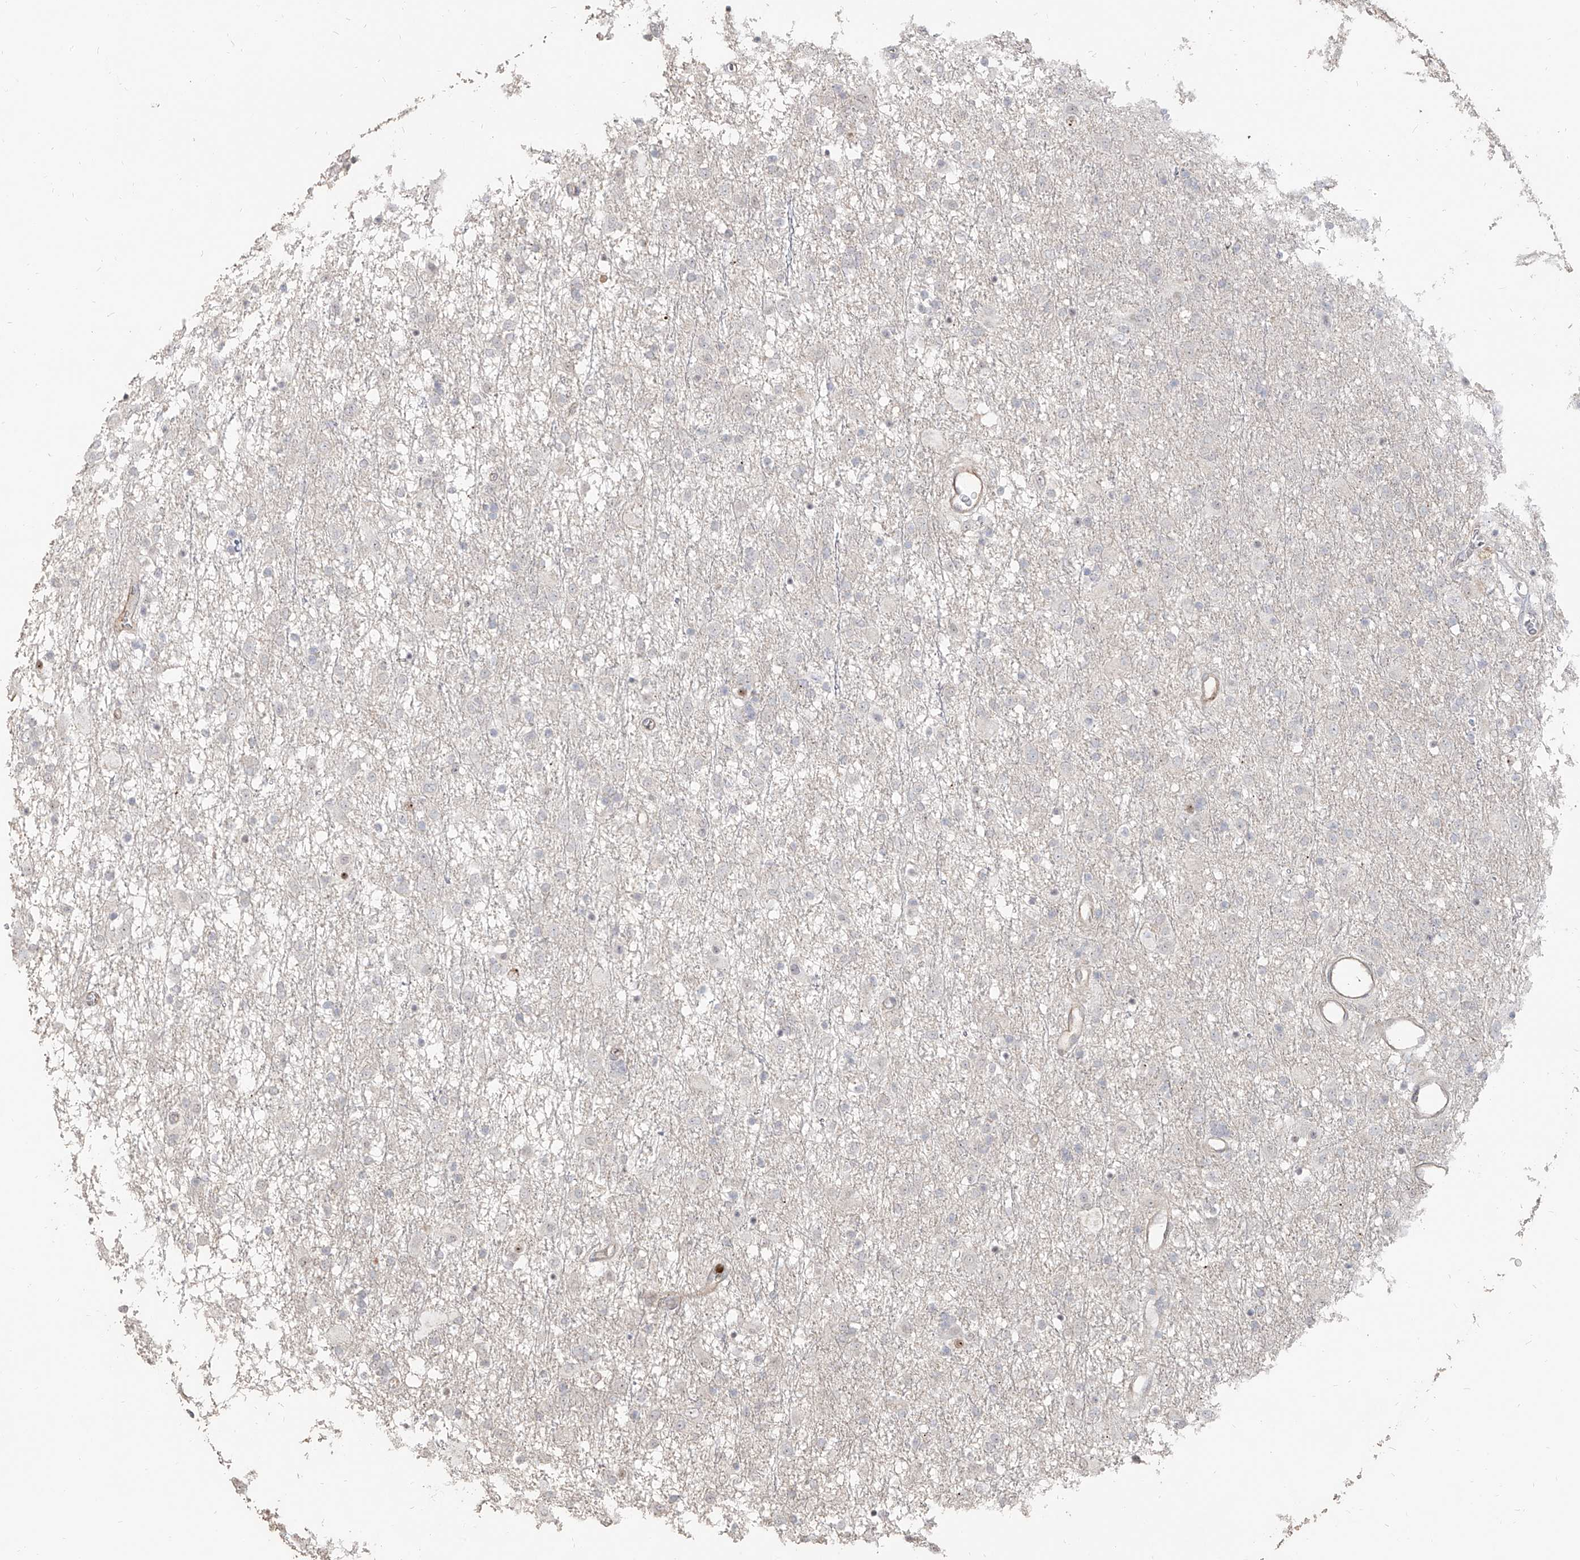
{"staining": {"intensity": "negative", "quantity": "none", "location": "none"}, "tissue": "glioma", "cell_type": "Tumor cells", "image_type": "cancer", "snomed": [{"axis": "morphology", "description": "Glioma, malignant, Low grade"}, {"axis": "topography", "description": "Brain"}], "caption": "An immunohistochemistry image of glioma is shown. There is no staining in tumor cells of glioma. (DAB immunohistochemistry with hematoxylin counter stain).", "gene": "ZNF227", "patient": {"sex": "male", "age": 65}}